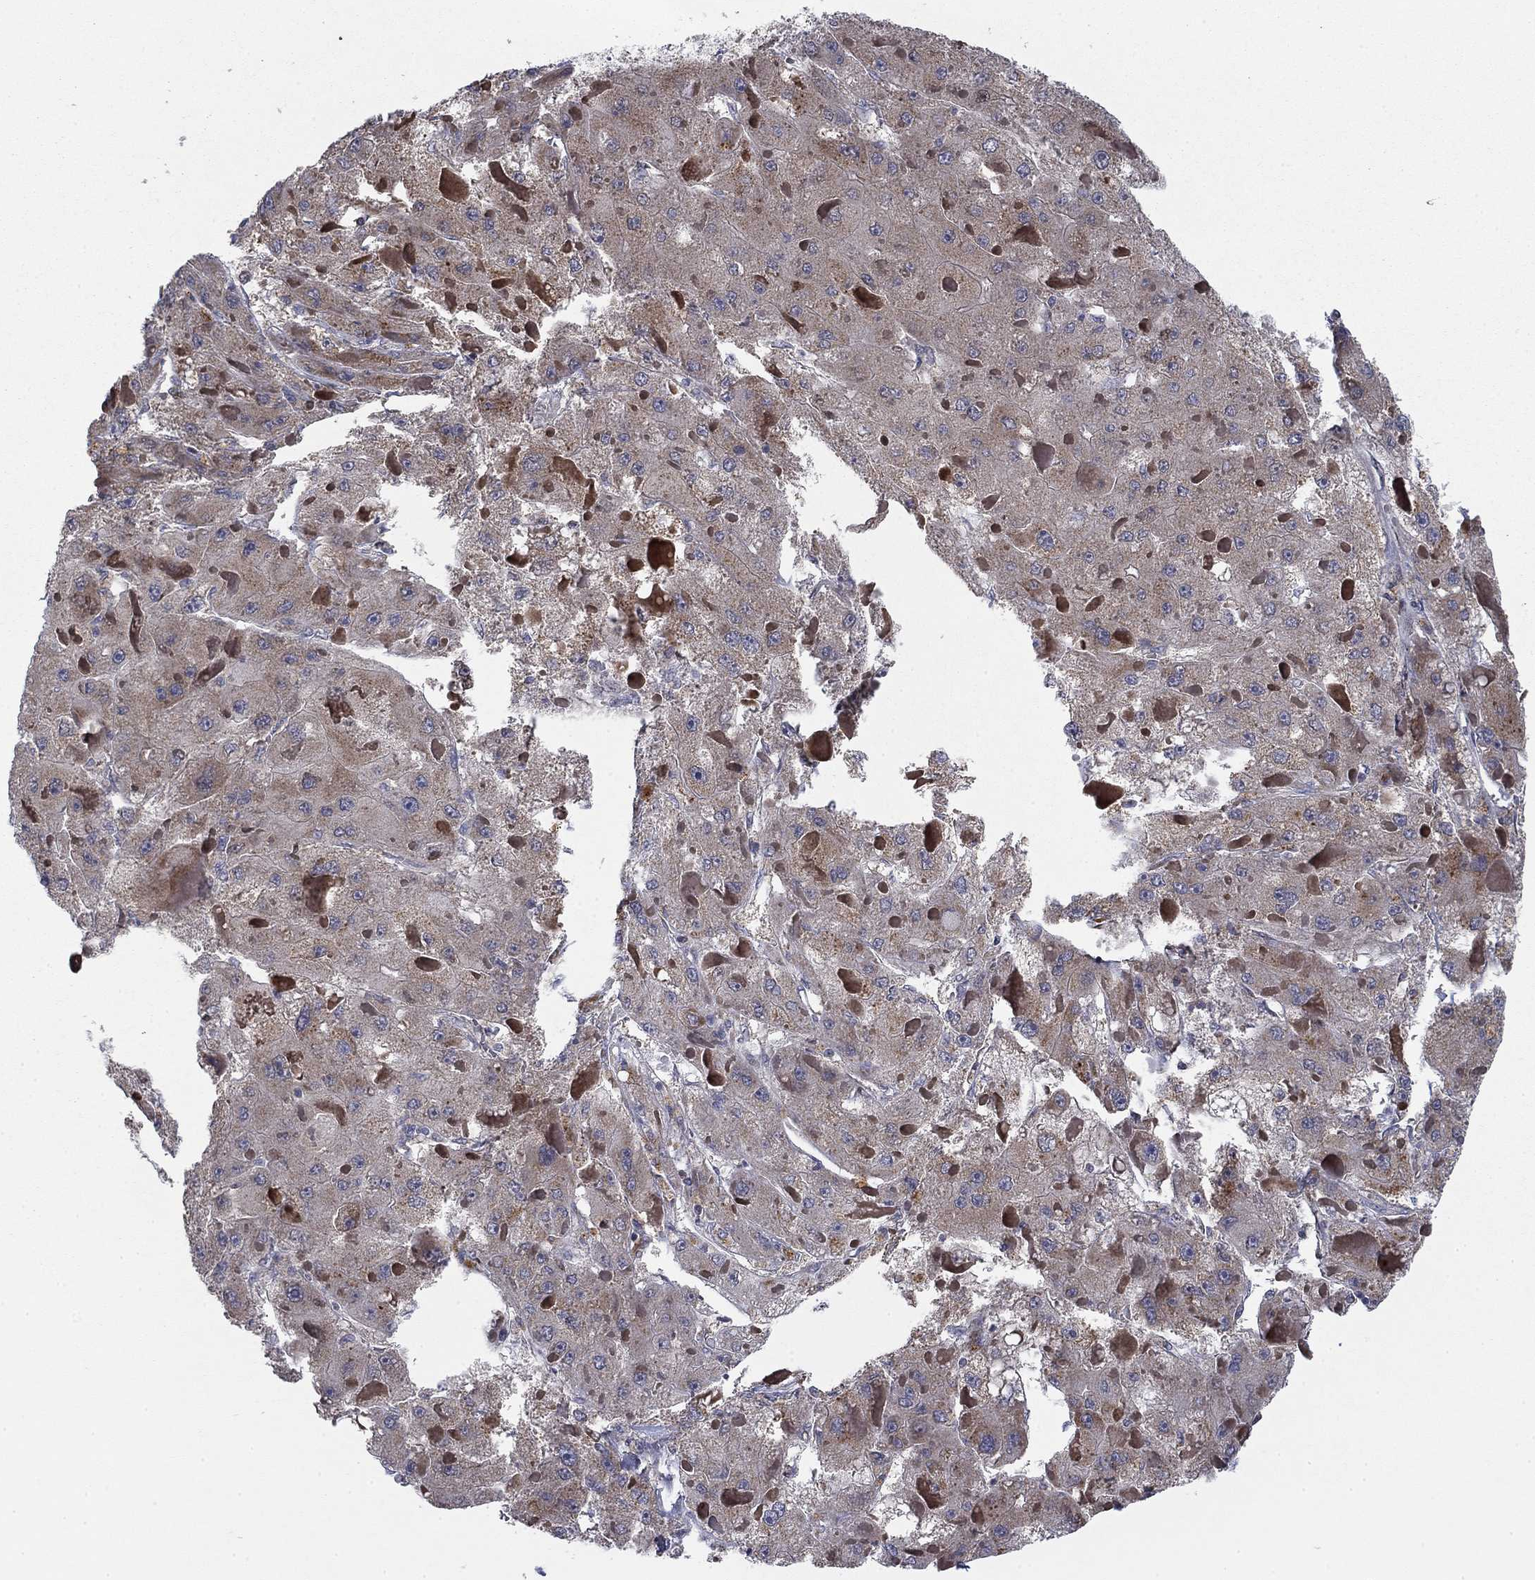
{"staining": {"intensity": "moderate", "quantity": "<25%", "location": "cytoplasmic/membranous"}, "tissue": "liver cancer", "cell_type": "Tumor cells", "image_type": "cancer", "snomed": [{"axis": "morphology", "description": "Carcinoma, Hepatocellular, NOS"}, {"axis": "topography", "description": "Liver"}], "caption": "Tumor cells exhibit low levels of moderate cytoplasmic/membranous staining in approximately <25% of cells in human liver cancer.", "gene": "MMAA", "patient": {"sex": "female", "age": 73}}